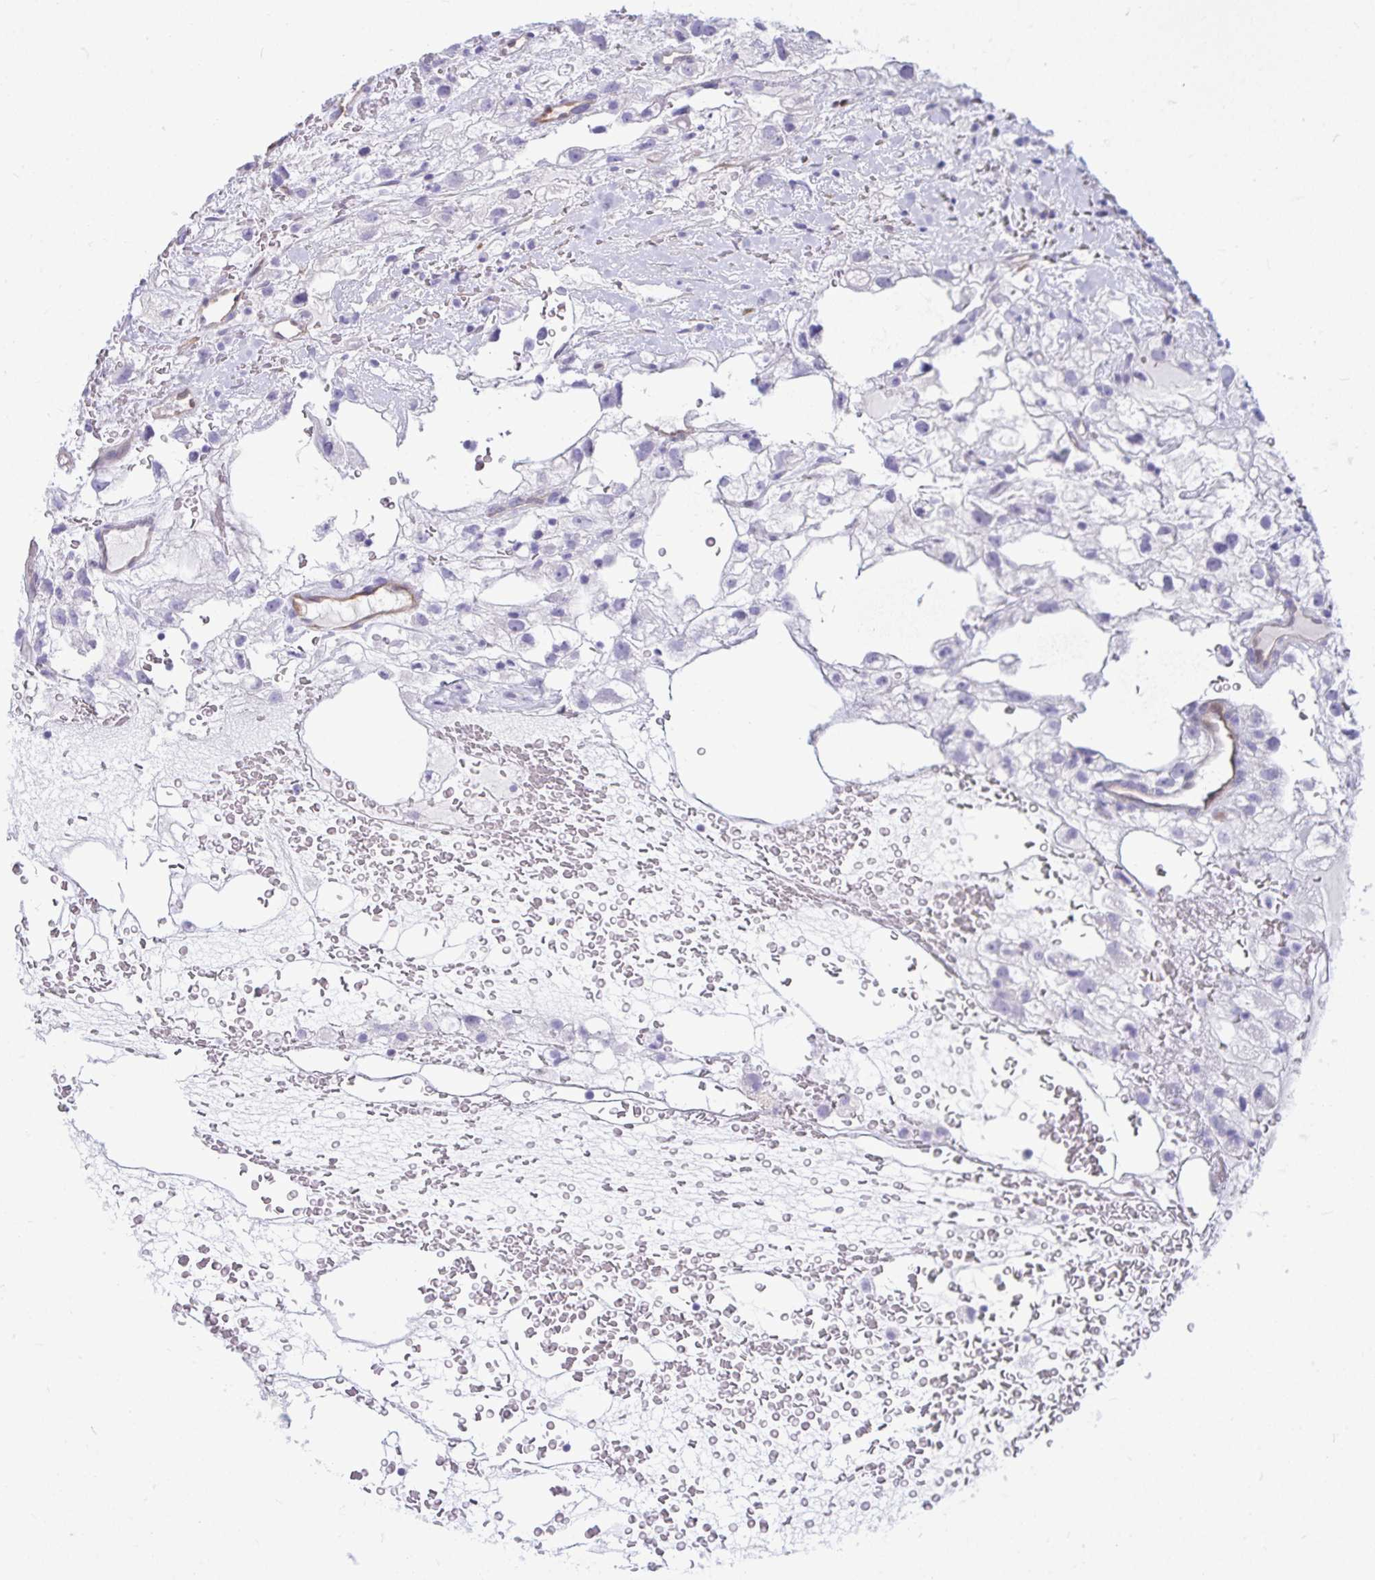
{"staining": {"intensity": "negative", "quantity": "none", "location": "none"}, "tissue": "renal cancer", "cell_type": "Tumor cells", "image_type": "cancer", "snomed": [{"axis": "morphology", "description": "Adenocarcinoma, NOS"}, {"axis": "topography", "description": "Kidney"}], "caption": "Immunohistochemistry photomicrograph of neoplastic tissue: adenocarcinoma (renal) stained with DAB exhibits no significant protein positivity in tumor cells. (DAB (3,3'-diaminobenzidine) immunohistochemistry (IHC) visualized using brightfield microscopy, high magnification).", "gene": "LIMS2", "patient": {"sex": "male", "age": 59}}